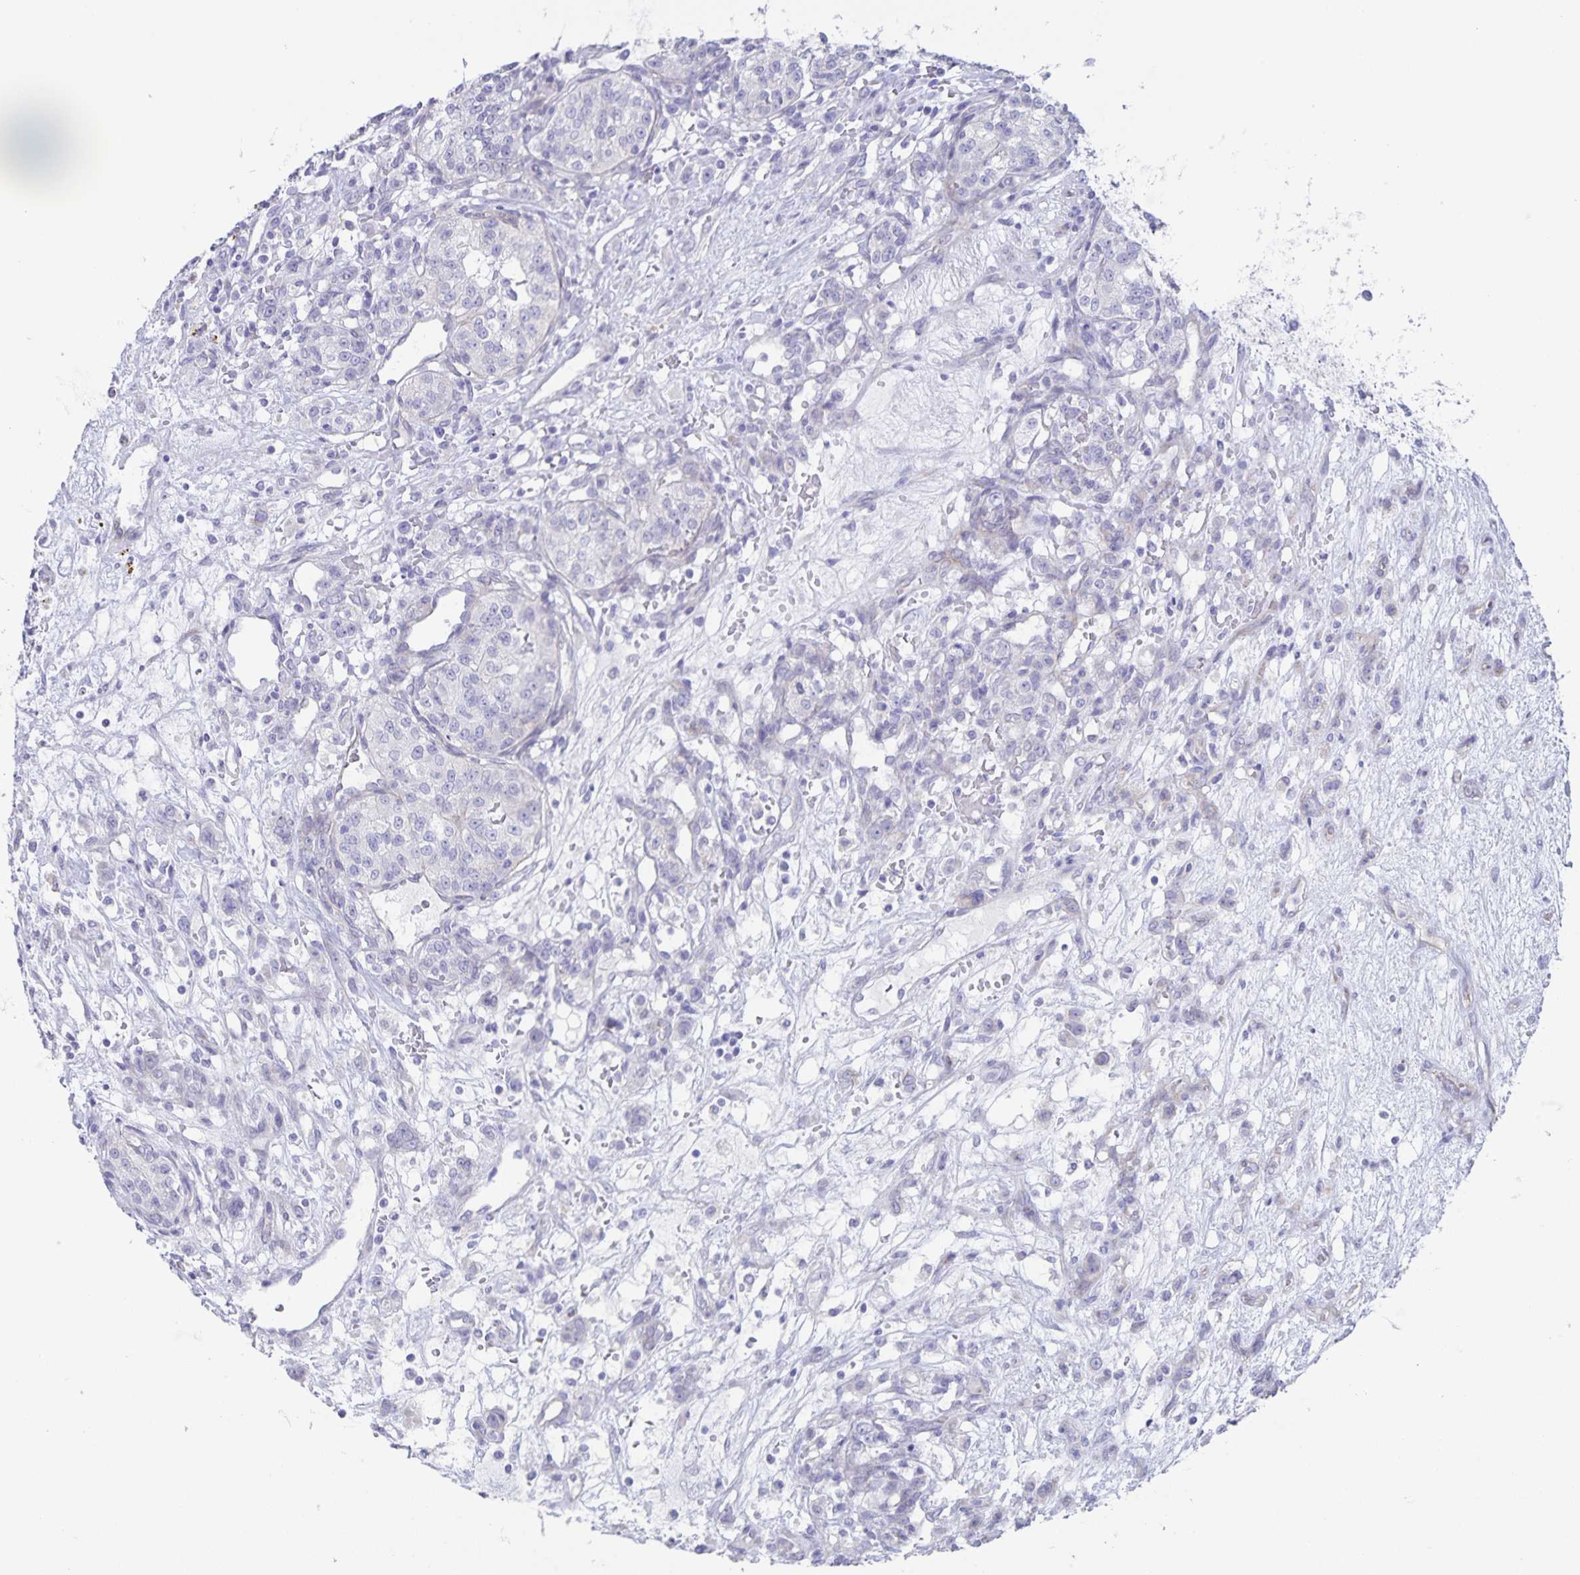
{"staining": {"intensity": "negative", "quantity": "none", "location": "none"}, "tissue": "renal cancer", "cell_type": "Tumor cells", "image_type": "cancer", "snomed": [{"axis": "morphology", "description": "Adenocarcinoma, NOS"}, {"axis": "topography", "description": "Kidney"}], "caption": "Immunohistochemical staining of renal cancer (adenocarcinoma) exhibits no significant expression in tumor cells.", "gene": "AQP4", "patient": {"sex": "female", "age": 63}}